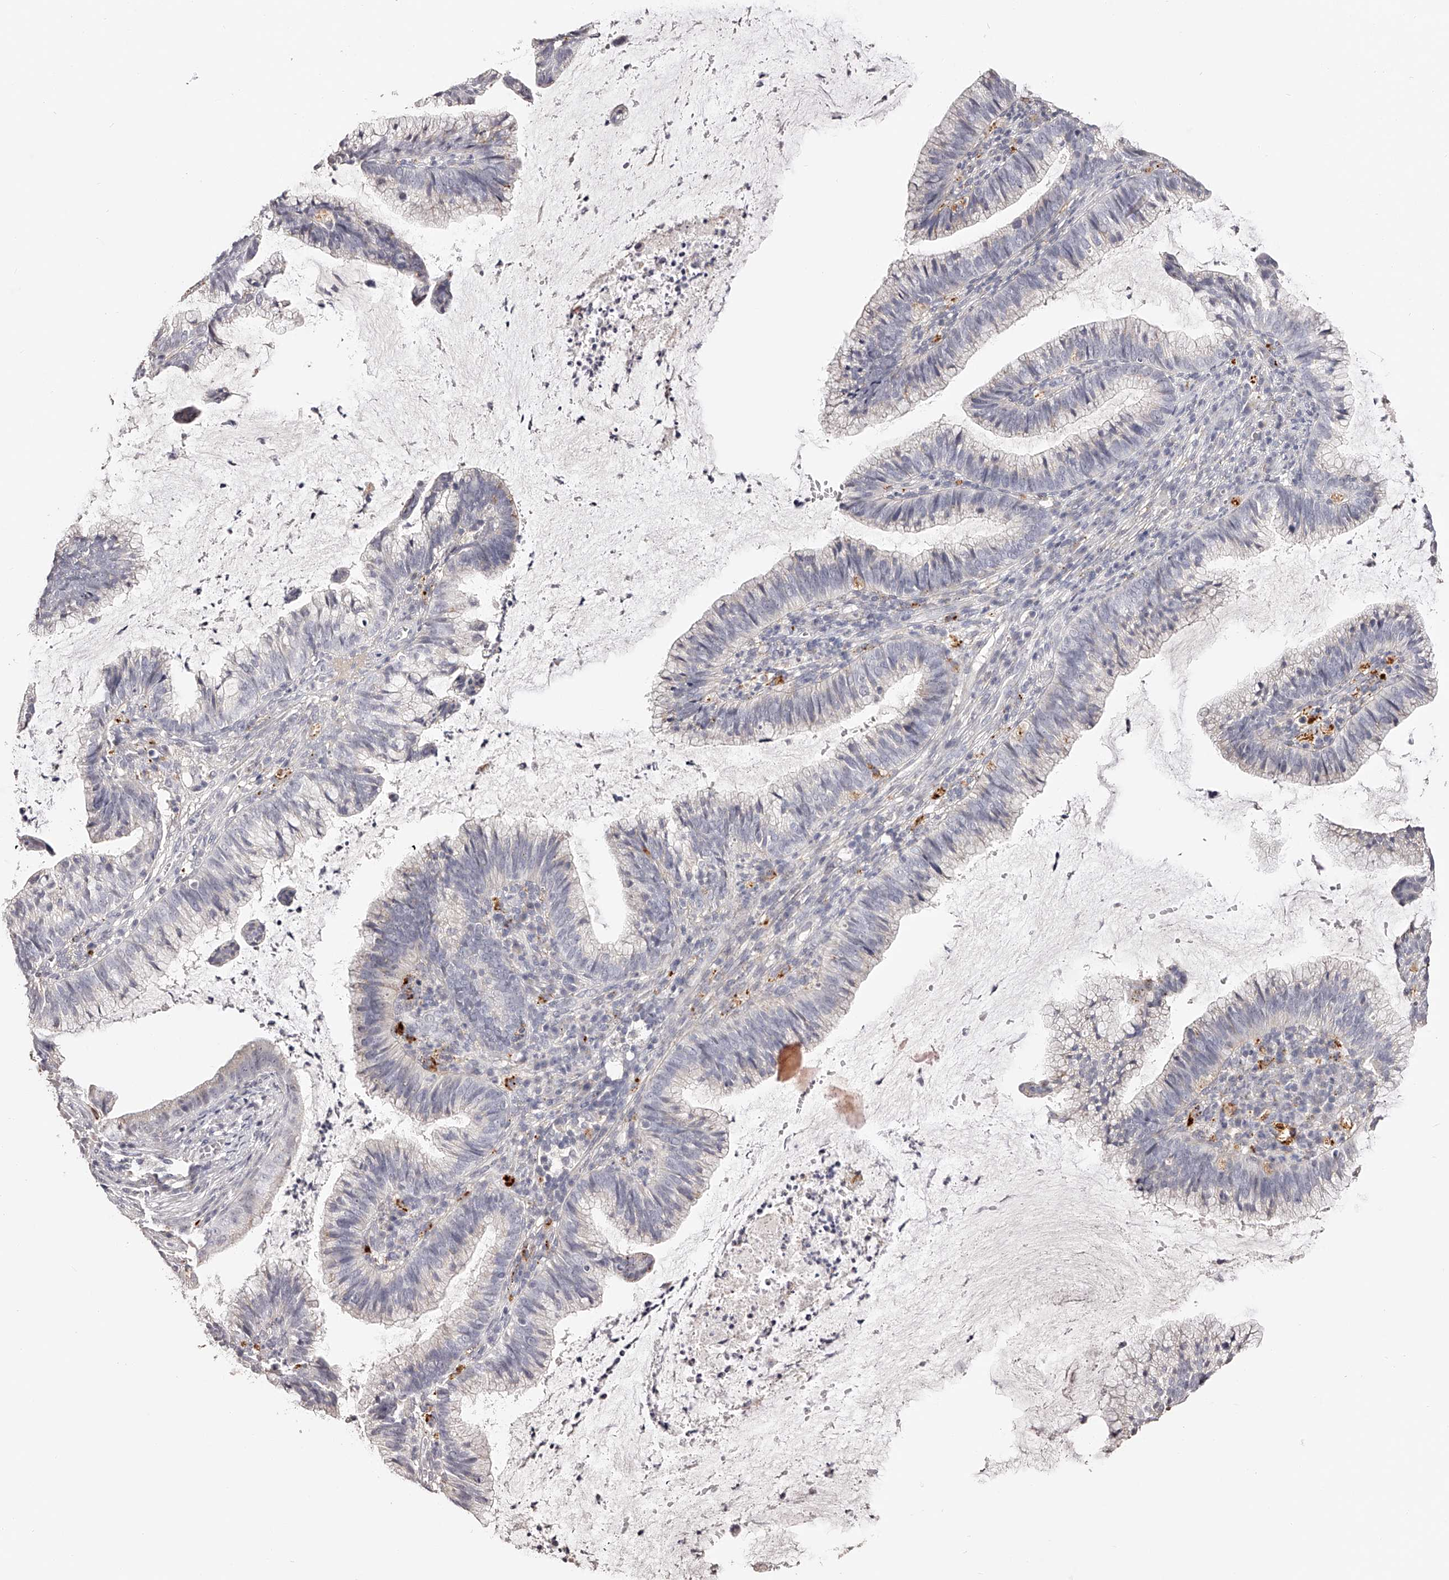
{"staining": {"intensity": "negative", "quantity": "none", "location": "none"}, "tissue": "cervical cancer", "cell_type": "Tumor cells", "image_type": "cancer", "snomed": [{"axis": "morphology", "description": "Adenocarcinoma, NOS"}, {"axis": "topography", "description": "Cervix"}], "caption": "Immunohistochemistry histopathology image of human cervical adenocarcinoma stained for a protein (brown), which reveals no expression in tumor cells. (DAB immunohistochemistry with hematoxylin counter stain).", "gene": "SLC35D3", "patient": {"sex": "female", "age": 36}}